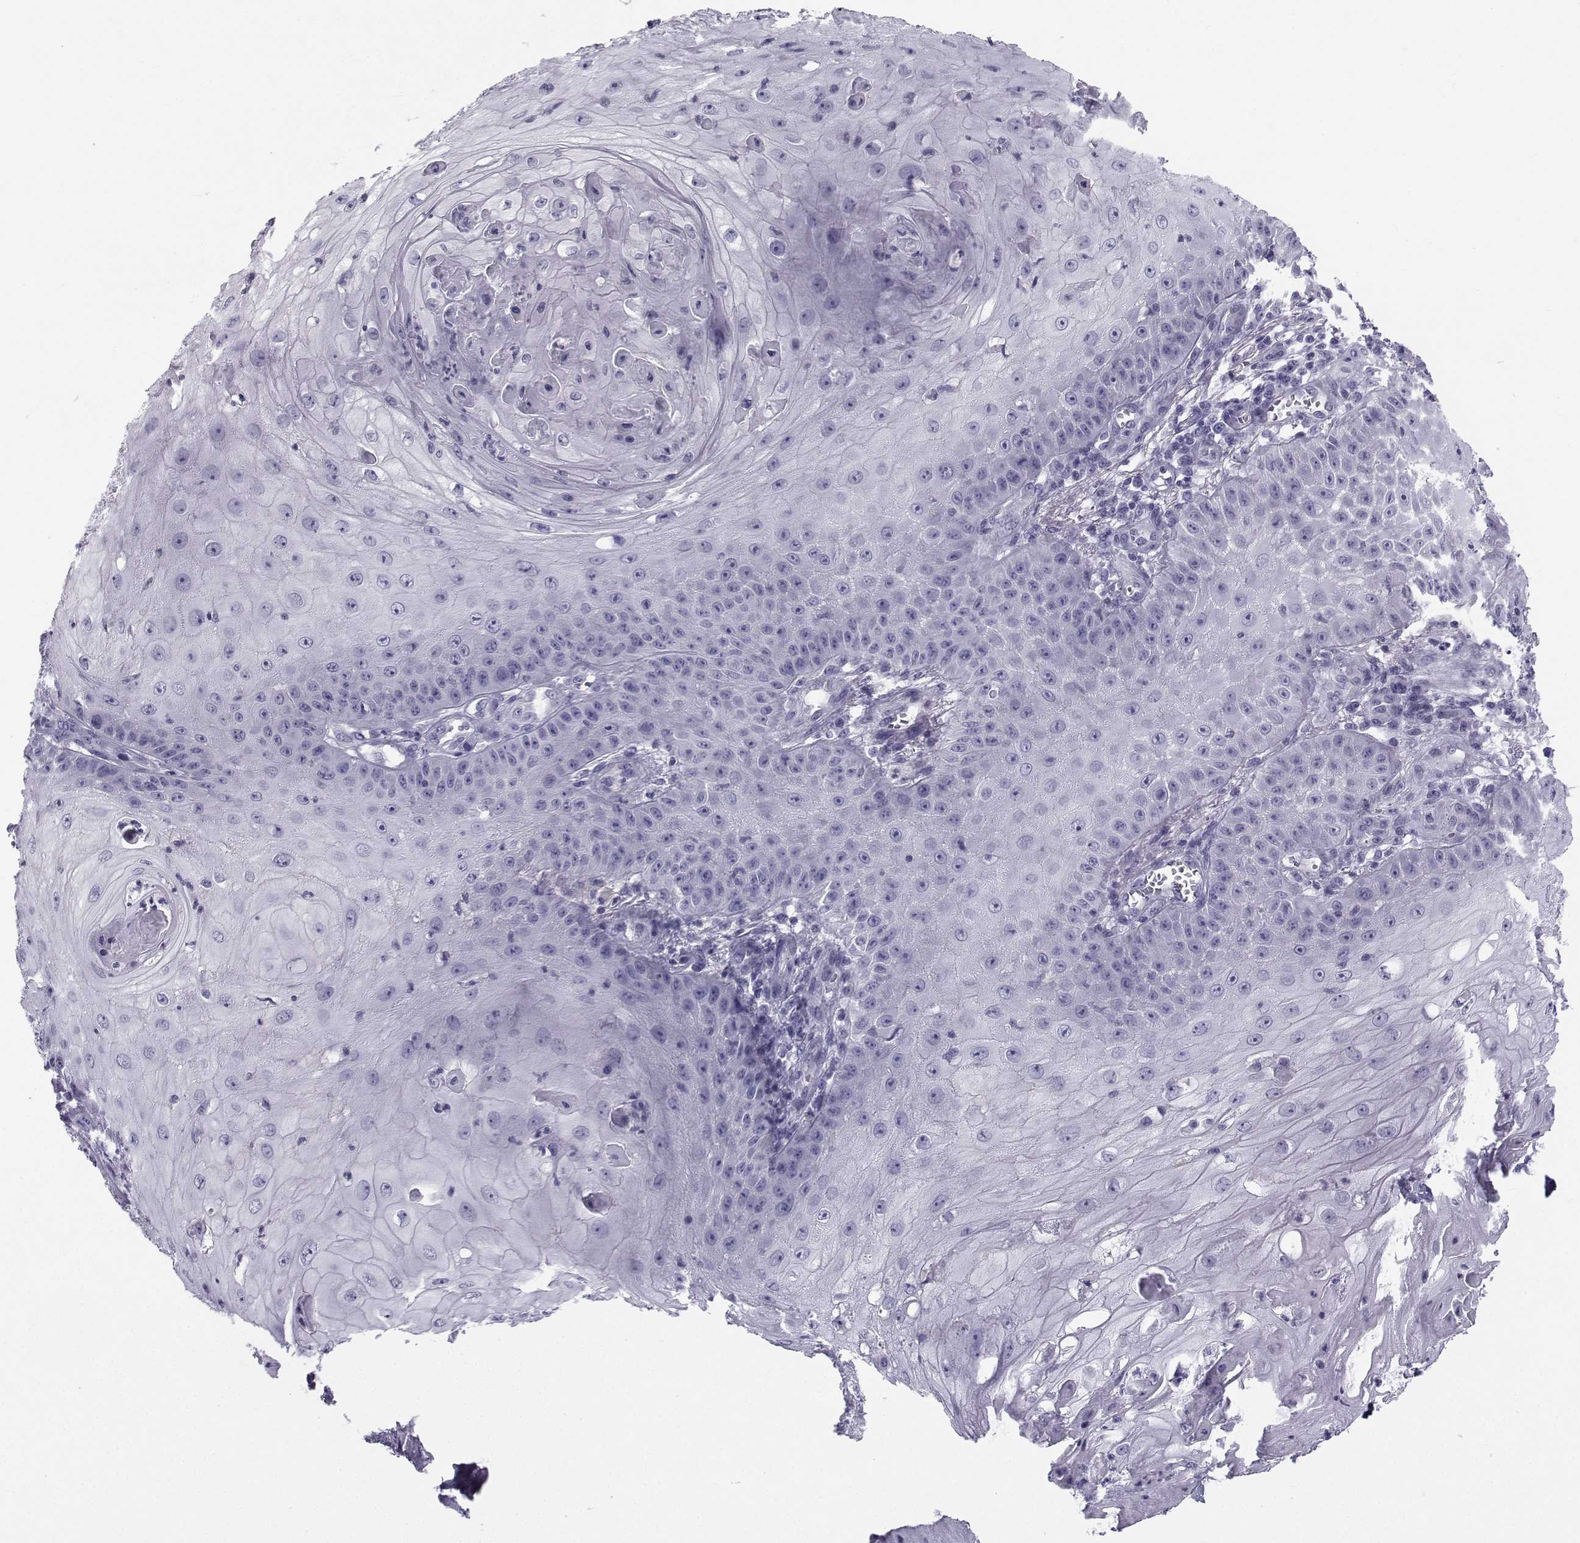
{"staining": {"intensity": "negative", "quantity": "none", "location": "none"}, "tissue": "skin cancer", "cell_type": "Tumor cells", "image_type": "cancer", "snomed": [{"axis": "morphology", "description": "Squamous cell carcinoma, NOS"}, {"axis": "topography", "description": "Skin"}], "caption": "Tumor cells are negative for brown protein staining in skin cancer (squamous cell carcinoma).", "gene": "SPANXD", "patient": {"sex": "male", "age": 70}}